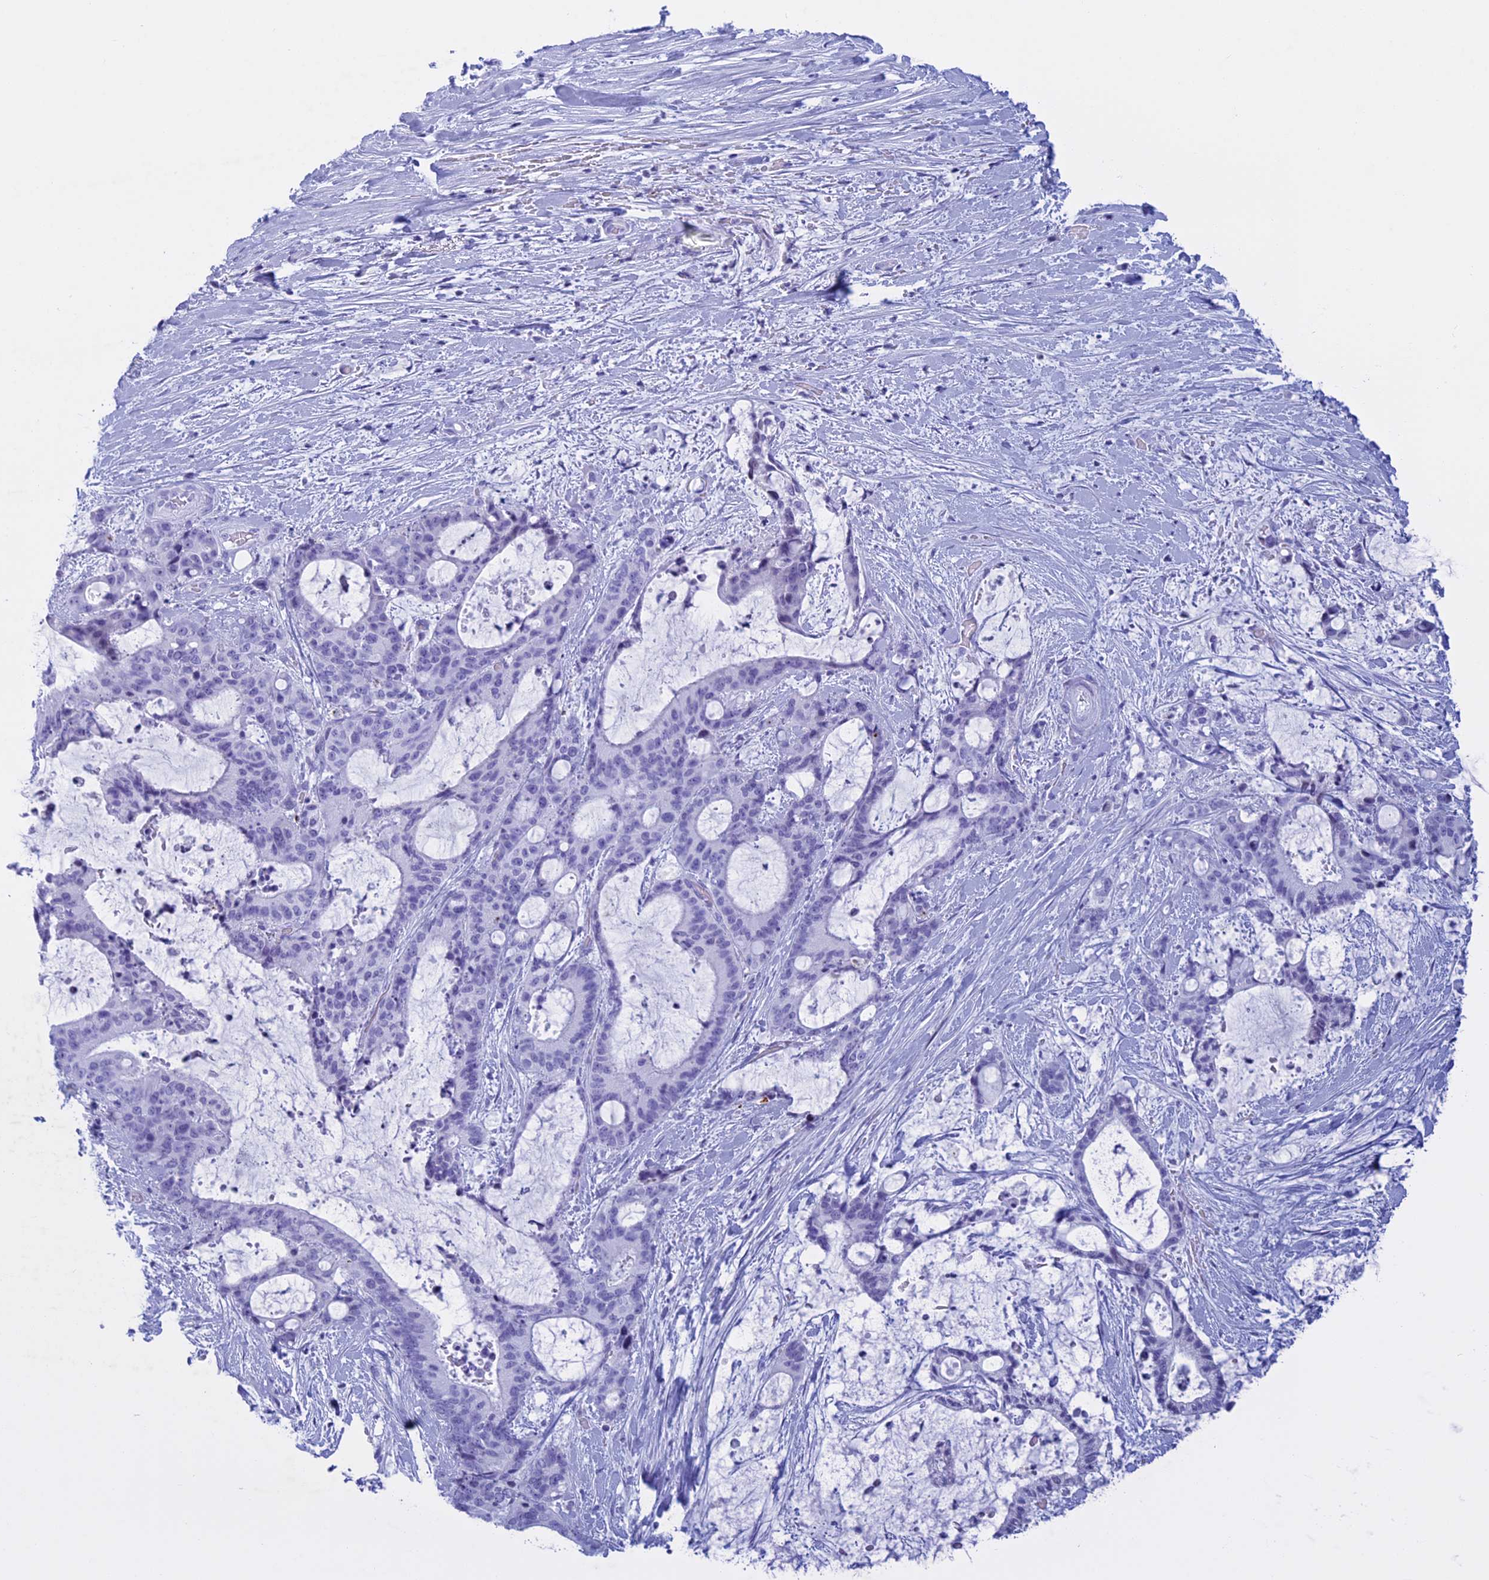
{"staining": {"intensity": "negative", "quantity": "none", "location": "none"}, "tissue": "liver cancer", "cell_type": "Tumor cells", "image_type": "cancer", "snomed": [{"axis": "morphology", "description": "Normal tissue, NOS"}, {"axis": "morphology", "description": "Cholangiocarcinoma"}, {"axis": "topography", "description": "Liver"}, {"axis": "topography", "description": "Peripheral nerve tissue"}], "caption": "Liver cholangiocarcinoma was stained to show a protein in brown. There is no significant positivity in tumor cells.", "gene": "KCTD21", "patient": {"sex": "female", "age": 73}}